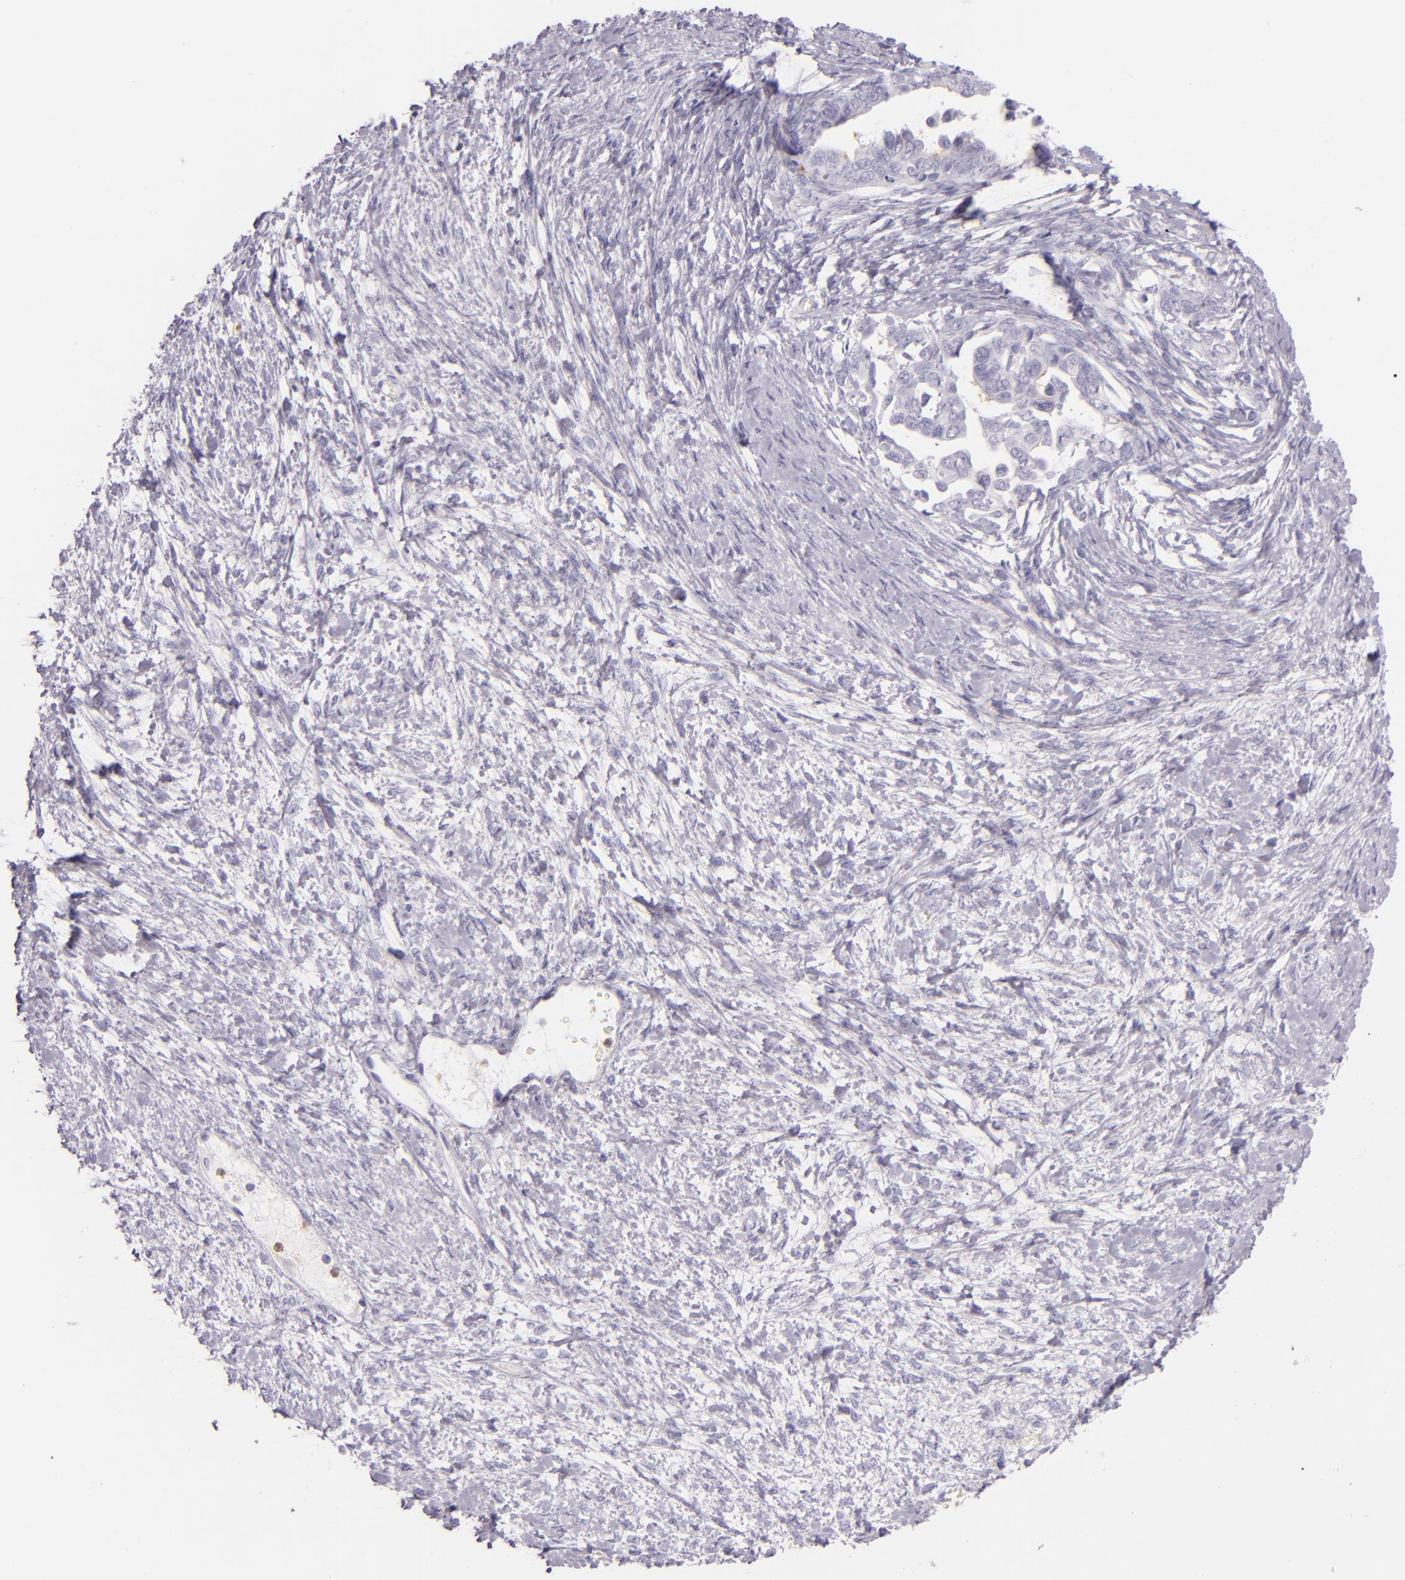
{"staining": {"intensity": "negative", "quantity": "none", "location": "none"}, "tissue": "ovarian cancer", "cell_type": "Tumor cells", "image_type": "cancer", "snomed": [{"axis": "morphology", "description": "Cystadenocarcinoma, serous, NOS"}, {"axis": "topography", "description": "Ovary"}], "caption": "This is a histopathology image of immunohistochemistry (IHC) staining of serous cystadenocarcinoma (ovarian), which shows no expression in tumor cells. (Brightfield microscopy of DAB immunohistochemistry (IHC) at high magnification).", "gene": "CEACAM1", "patient": {"sex": "female", "age": 69}}